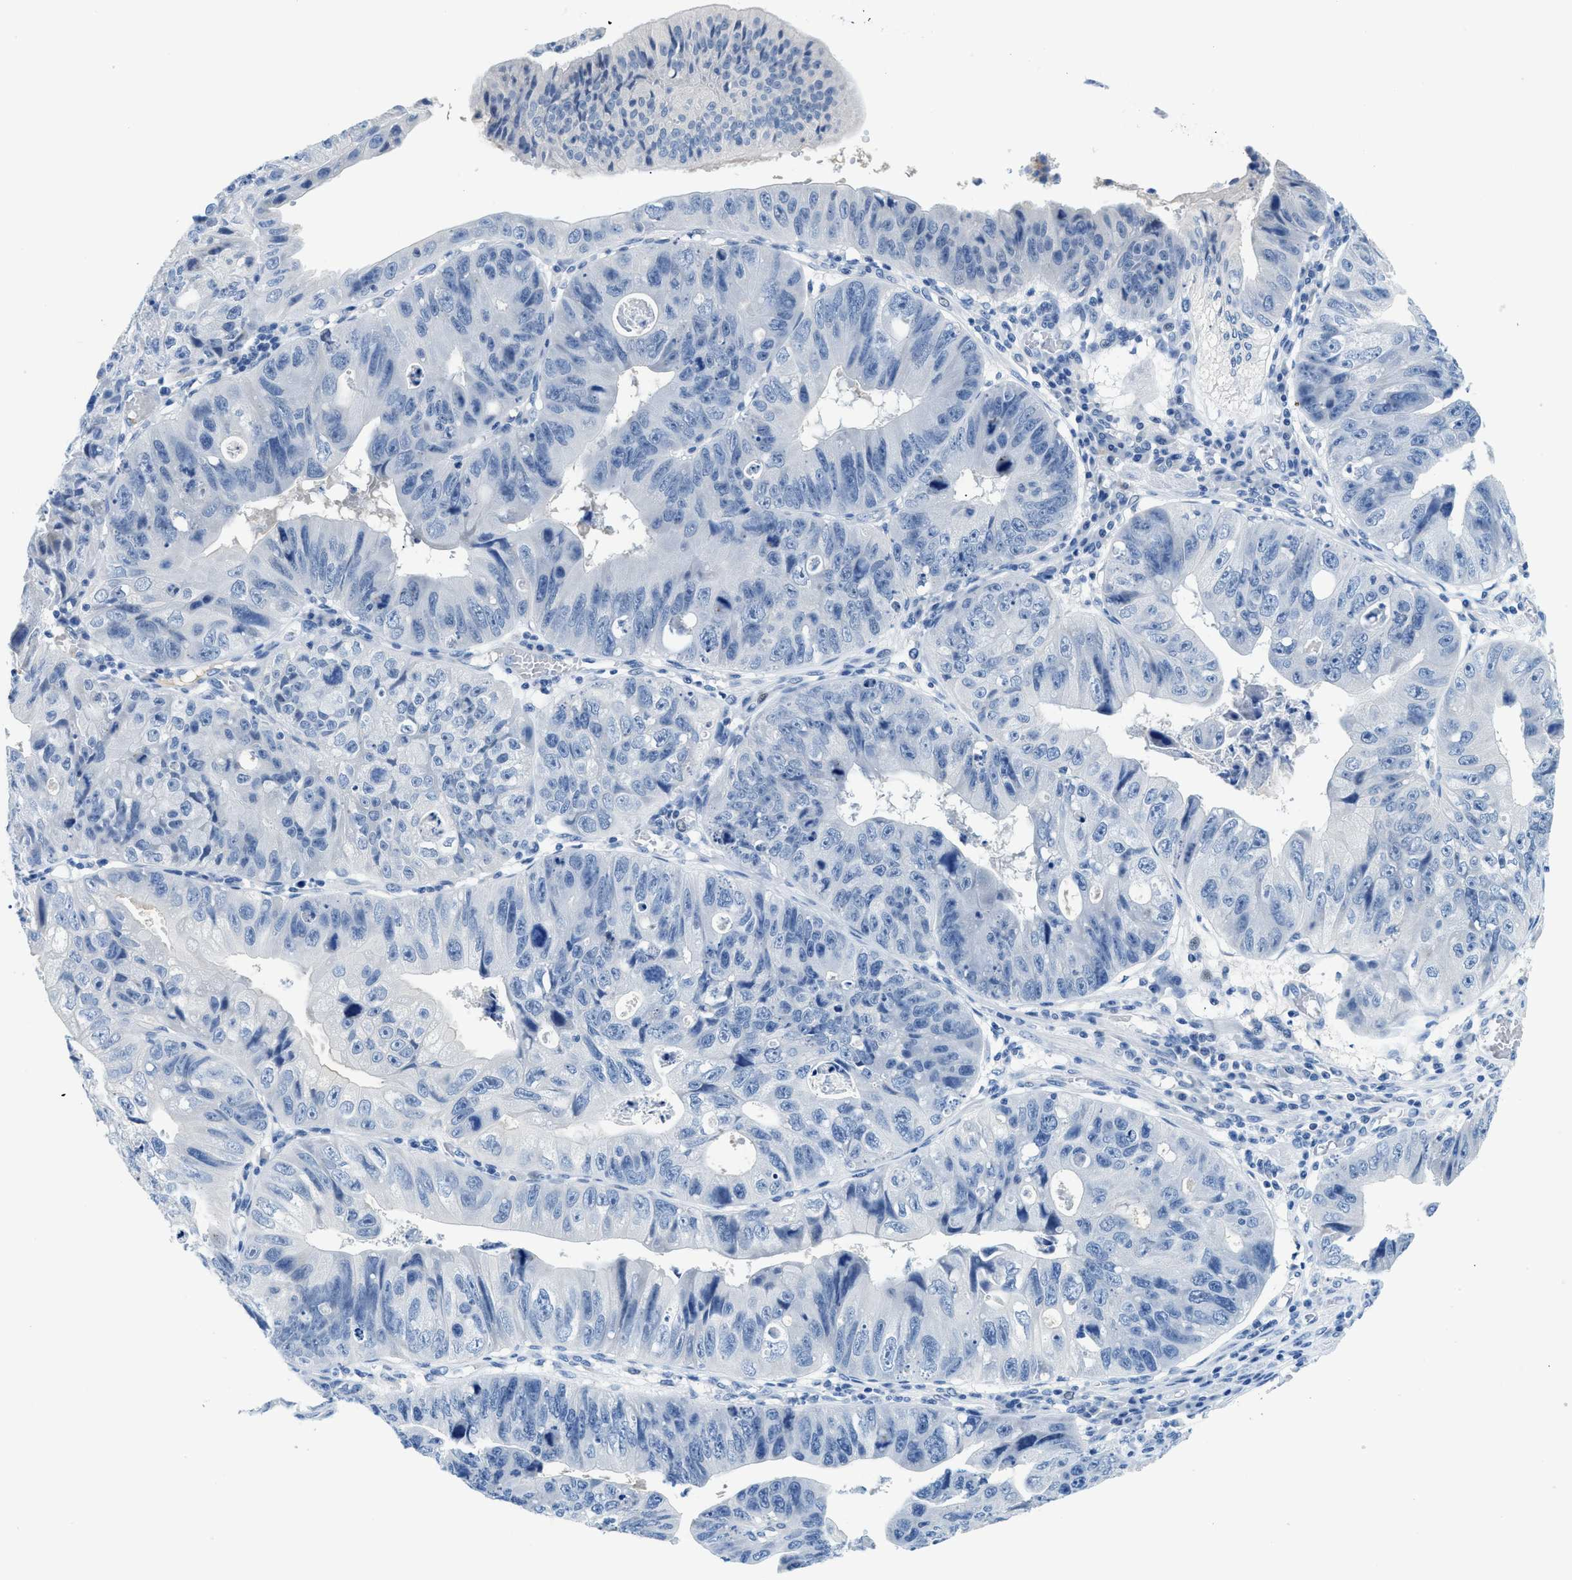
{"staining": {"intensity": "negative", "quantity": "none", "location": "none"}, "tissue": "stomach cancer", "cell_type": "Tumor cells", "image_type": "cancer", "snomed": [{"axis": "morphology", "description": "Adenocarcinoma, NOS"}, {"axis": "topography", "description": "Stomach"}], "caption": "High power microscopy histopathology image of an IHC micrograph of stomach cancer, revealing no significant expression in tumor cells.", "gene": "MBL2", "patient": {"sex": "male", "age": 59}}